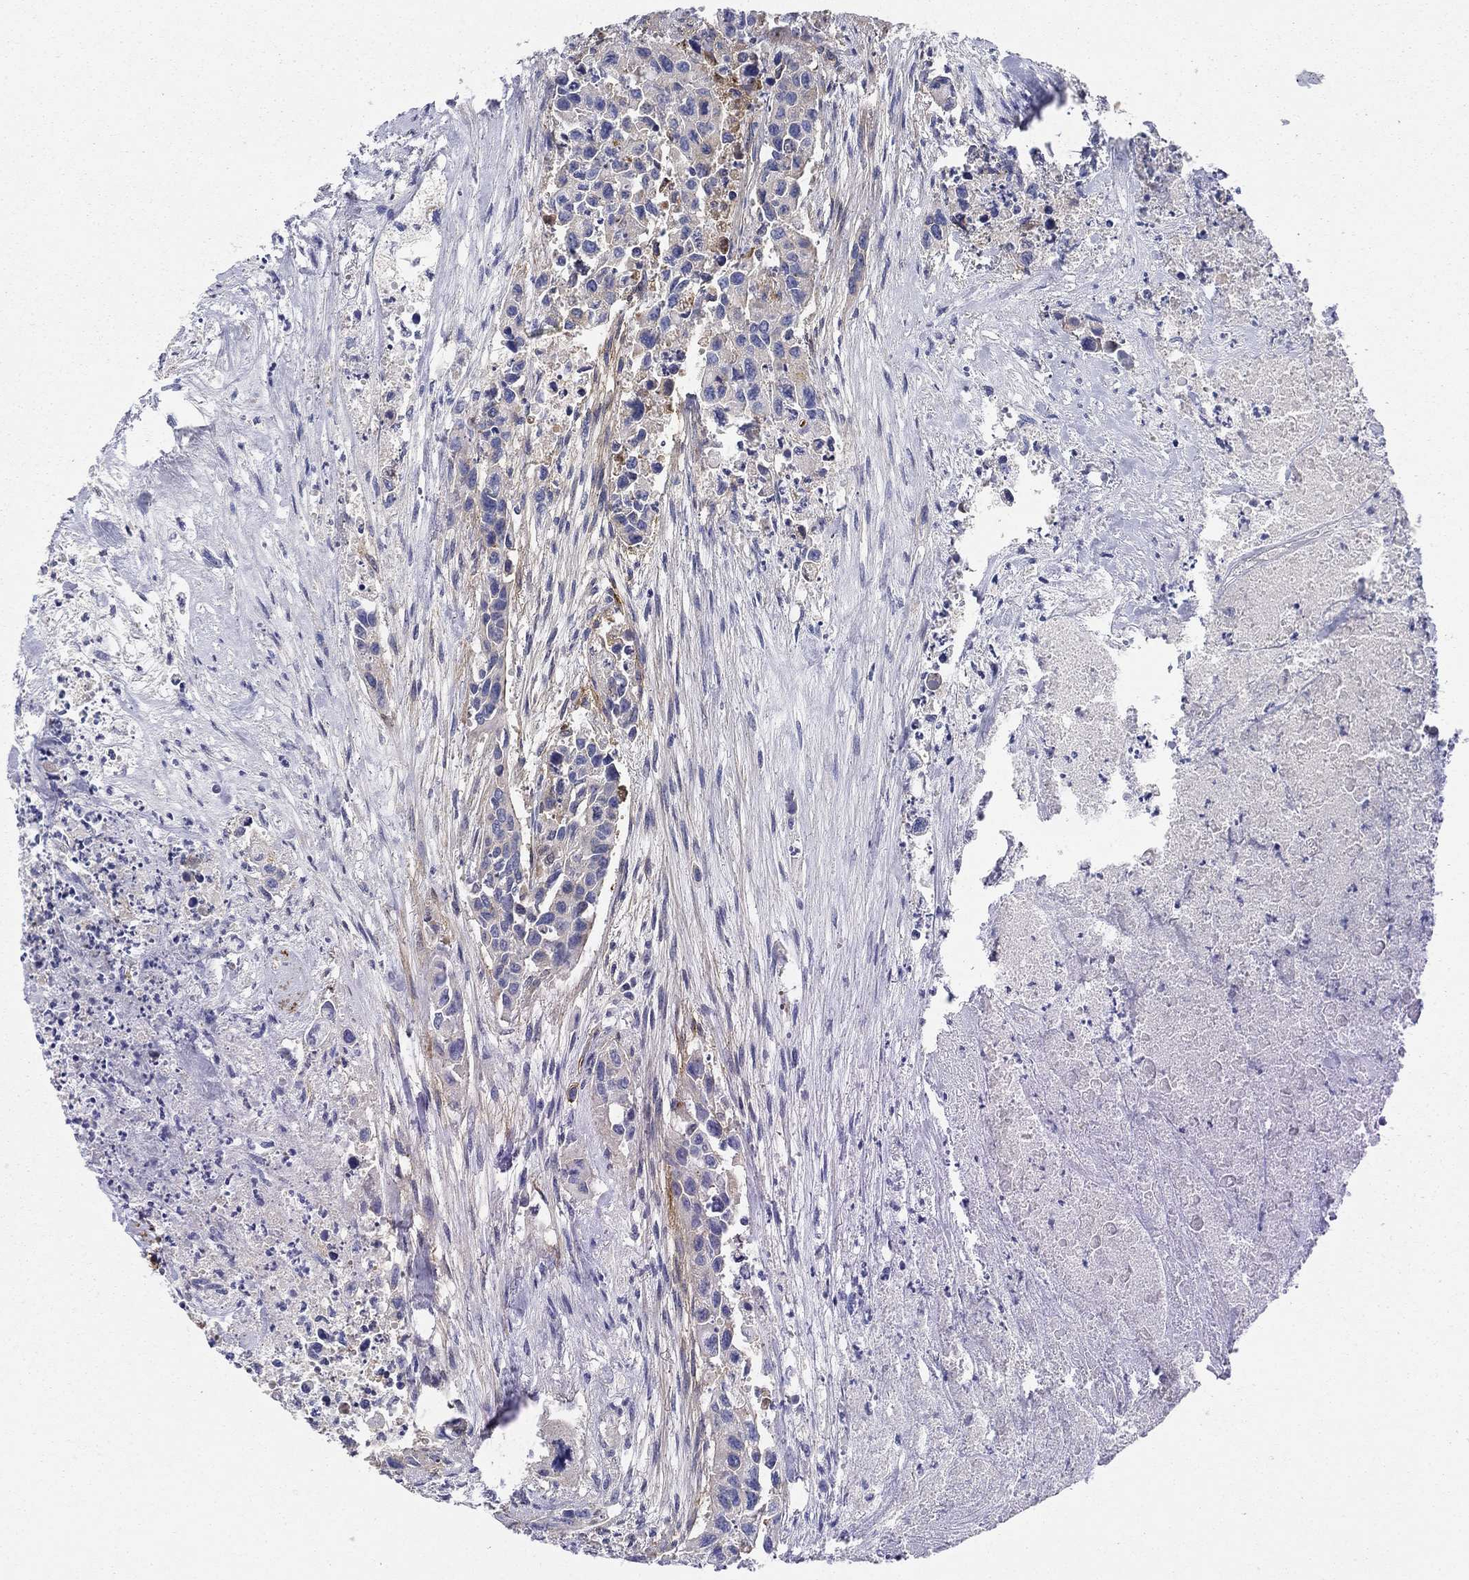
{"staining": {"intensity": "weak", "quantity": "<25%", "location": "cytoplasmic/membranous"}, "tissue": "urothelial cancer", "cell_type": "Tumor cells", "image_type": "cancer", "snomed": [{"axis": "morphology", "description": "Urothelial carcinoma, High grade"}, {"axis": "topography", "description": "Urinary bladder"}], "caption": "Immunohistochemistry of high-grade urothelial carcinoma exhibits no positivity in tumor cells. (Stains: DAB immunohistochemistry with hematoxylin counter stain, Microscopy: brightfield microscopy at high magnification).", "gene": "GPC1", "patient": {"sex": "female", "age": 73}}